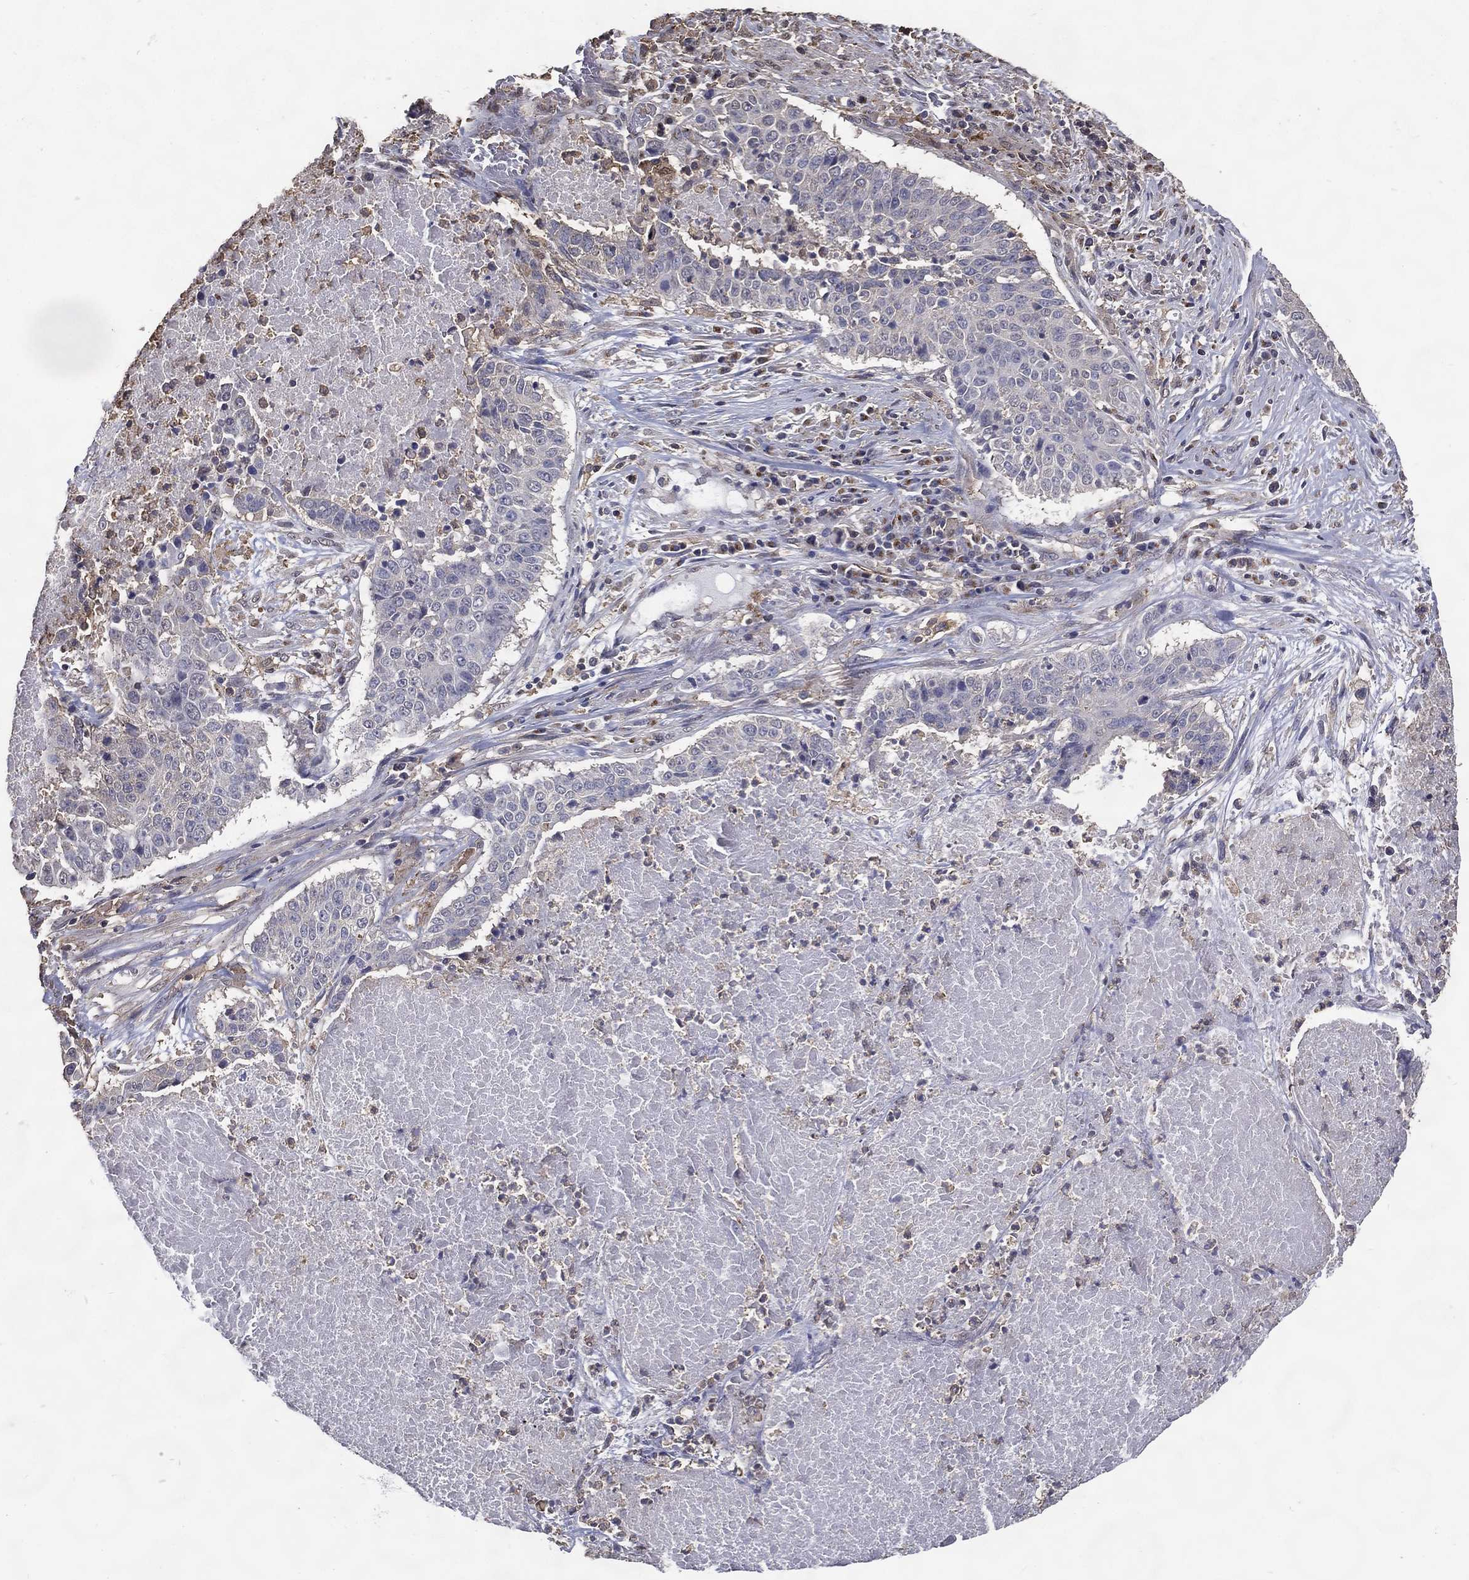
{"staining": {"intensity": "negative", "quantity": "none", "location": "none"}, "tissue": "lung cancer", "cell_type": "Tumor cells", "image_type": "cancer", "snomed": [{"axis": "morphology", "description": "Squamous cell carcinoma, NOS"}, {"axis": "topography", "description": "Lung"}], "caption": "Protein analysis of lung cancer (squamous cell carcinoma) reveals no significant expression in tumor cells. (DAB immunohistochemistry visualized using brightfield microscopy, high magnification).", "gene": "GPR183", "patient": {"sex": "male", "age": 64}}